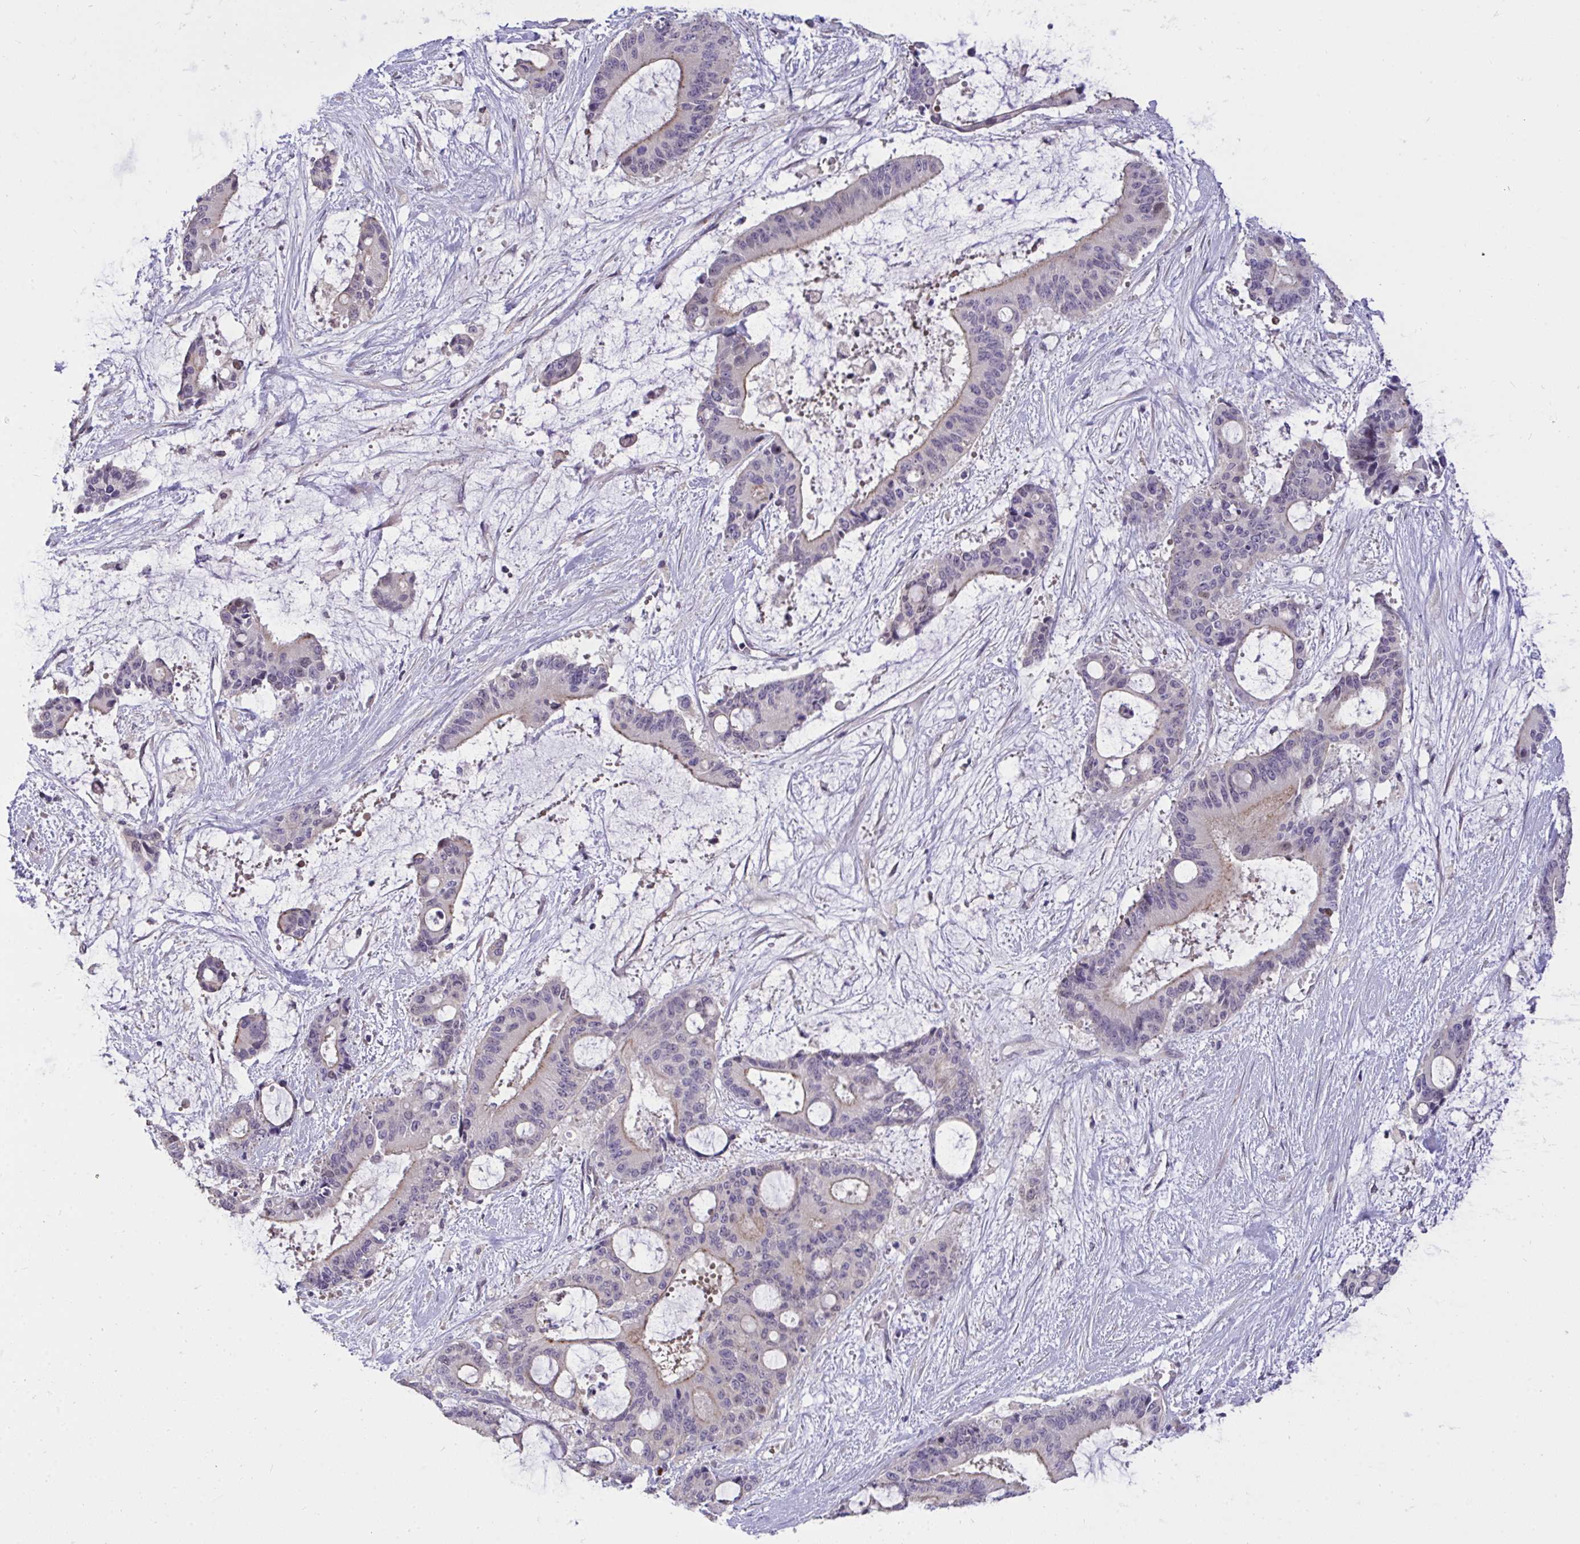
{"staining": {"intensity": "moderate", "quantity": "<25%", "location": "cytoplasmic/membranous"}, "tissue": "liver cancer", "cell_type": "Tumor cells", "image_type": "cancer", "snomed": [{"axis": "morphology", "description": "Normal tissue, NOS"}, {"axis": "morphology", "description": "Cholangiocarcinoma"}, {"axis": "topography", "description": "Liver"}, {"axis": "topography", "description": "Peripheral nerve tissue"}], "caption": "IHC of cholangiocarcinoma (liver) displays low levels of moderate cytoplasmic/membranous expression in approximately <25% of tumor cells.", "gene": "C19orf54", "patient": {"sex": "female", "age": 73}}